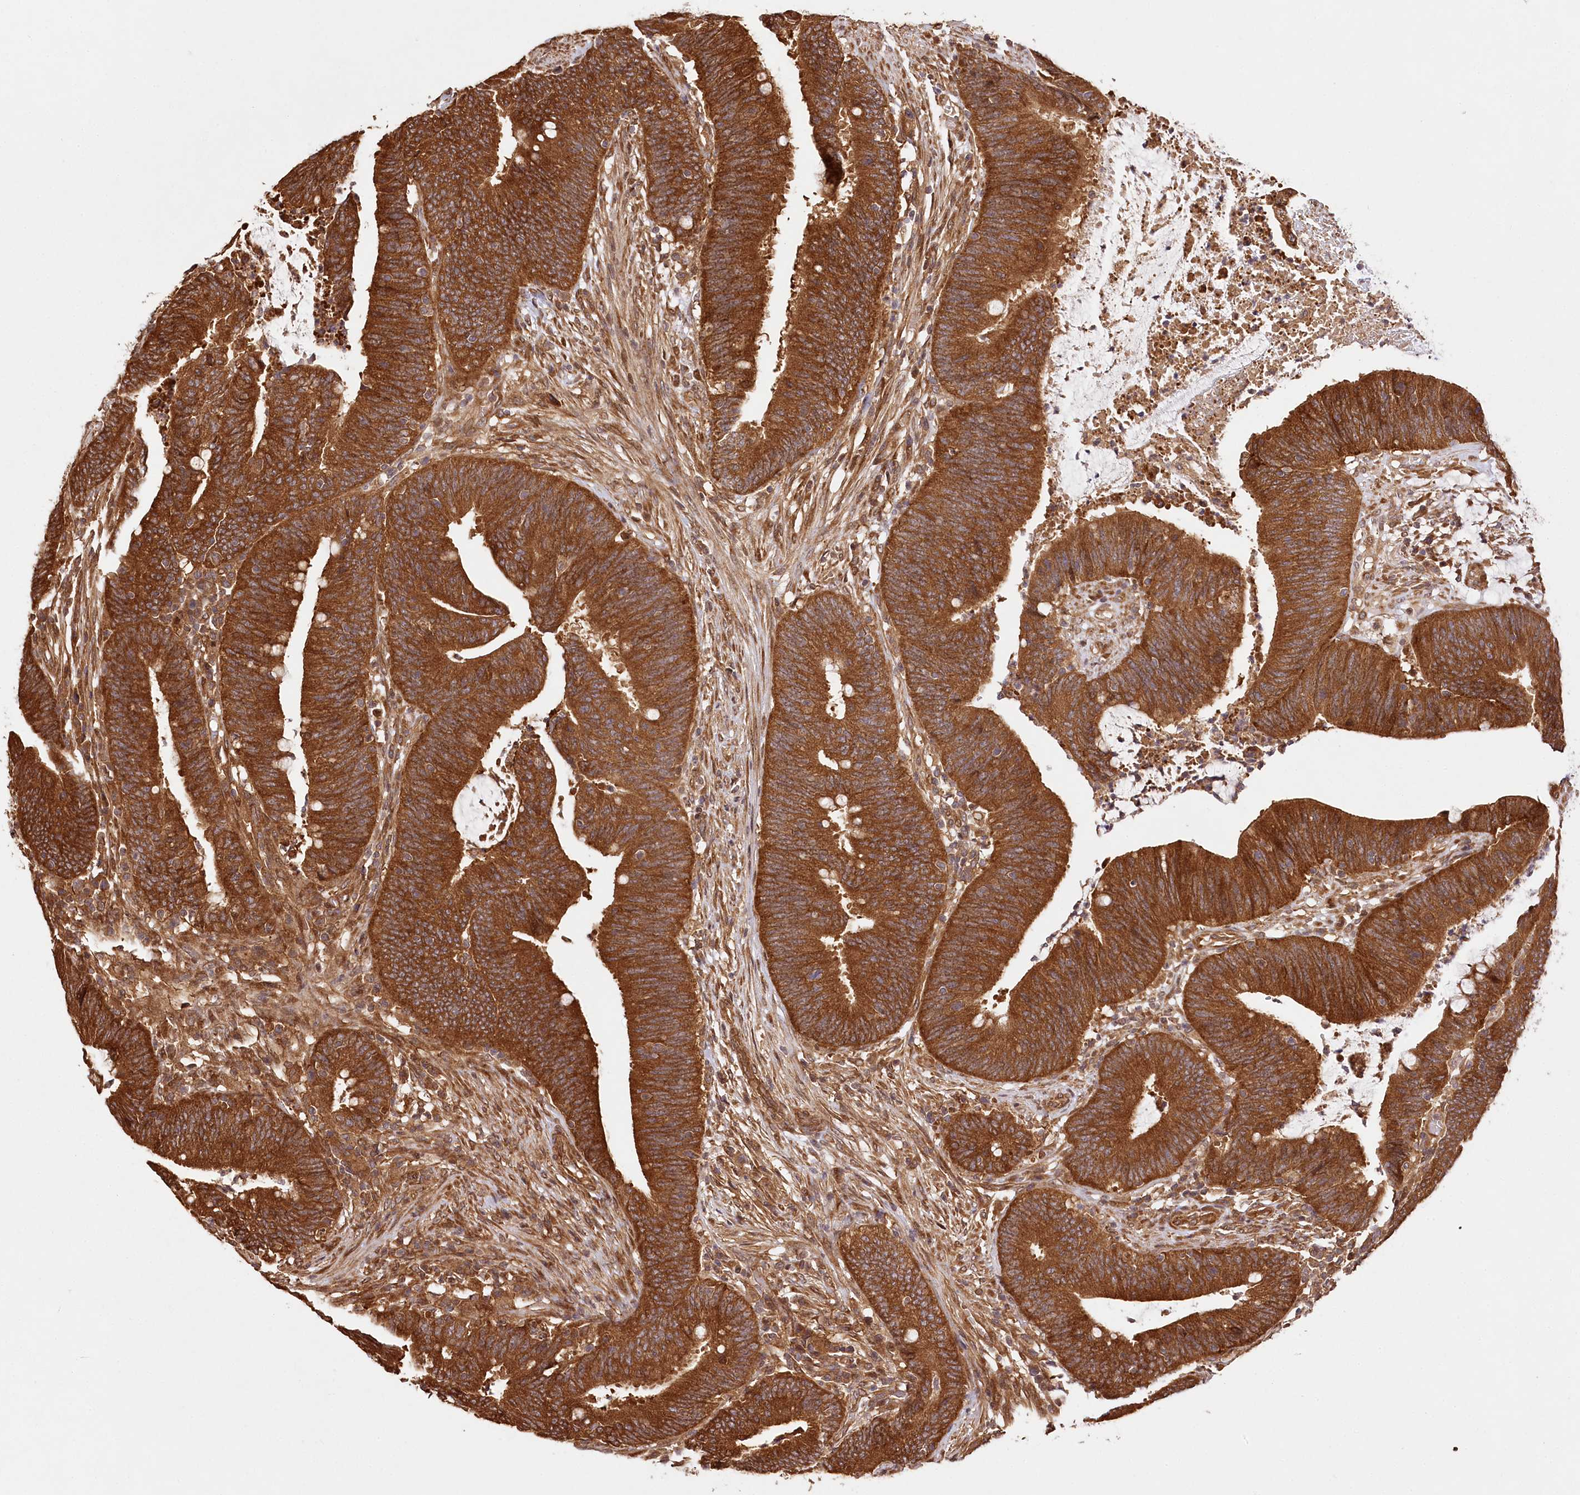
{"staining": {"intensity": "strong", "quantity": ">75%", "location": "cytoplasmic/membranous"}, "tissue": "colorectal cancer", "cell_type": "Tumor cells", "image_type": "cancer", "snomed": [{"axis": "morphology", "description": "Adenocarcinoma, NOS"}, {"axis": "topography", "description": "Rectum"}], "caption": "The image reveals a brown stain indicating the presence of a protein in the cytoplasmic/membranous of tumor cells in colorectal cancer (adenocarcinoma).", "gene": "LSS", "patient": {"sex": "female", "age": 66}}